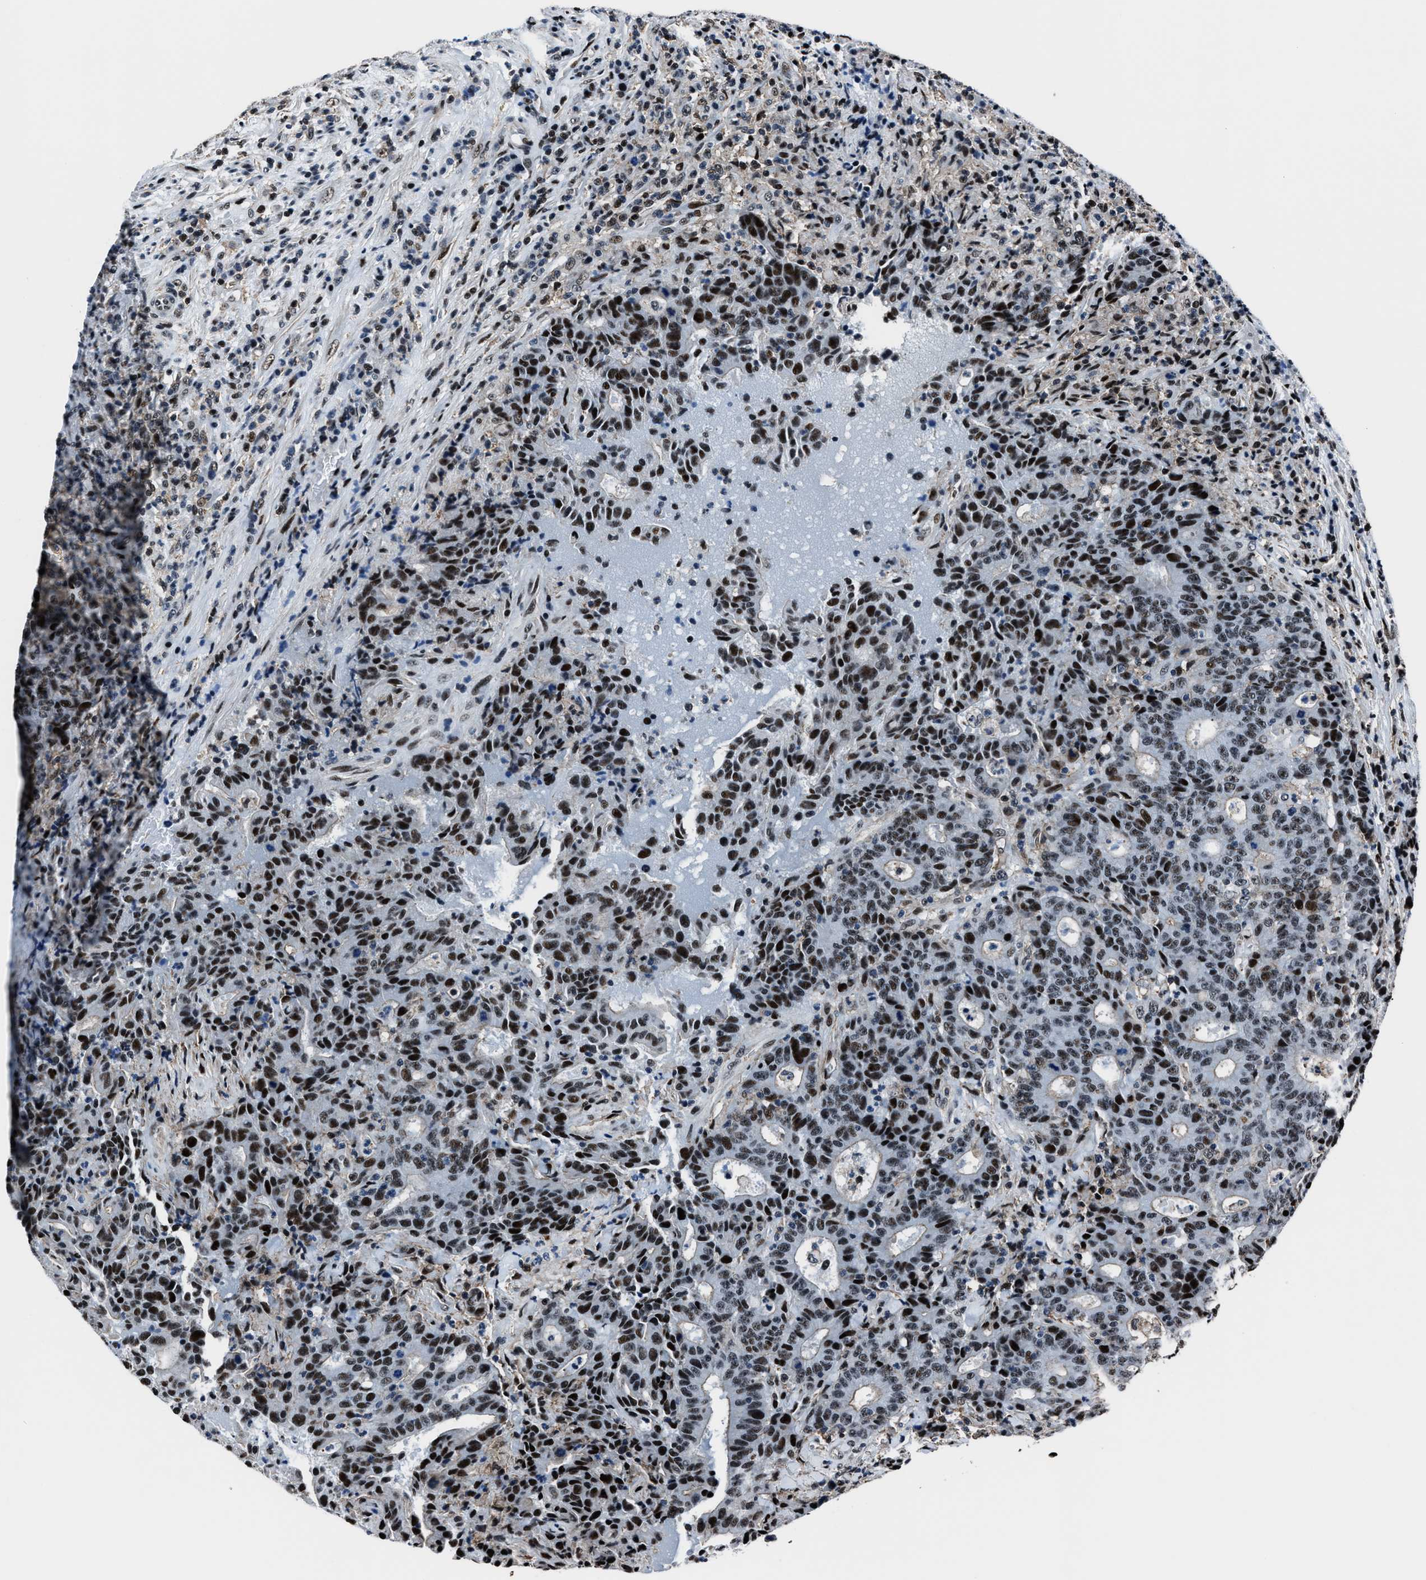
{"staining": {"intensity": "strong", "quantity": "25%-75%", "location": "nuclear"}, "tissue": "colorectal cancer", "cell_type": "Tumor cells", "image_type": "cancer", "snomed": [{"axis": "morphology", "description": "Adenocarcinoma, NOS"}, {"axis": "topography", "description": "Colon"}], "caption": "Immunohistochemistry (IHC) micrograph of colorectal cancer stained for a protein (brown), which displays high levels of strong nuclear expression in about 25%-75% of tumor cells.", "gene": "PPIE", "patient": {"sex": "female", "age": 75}}